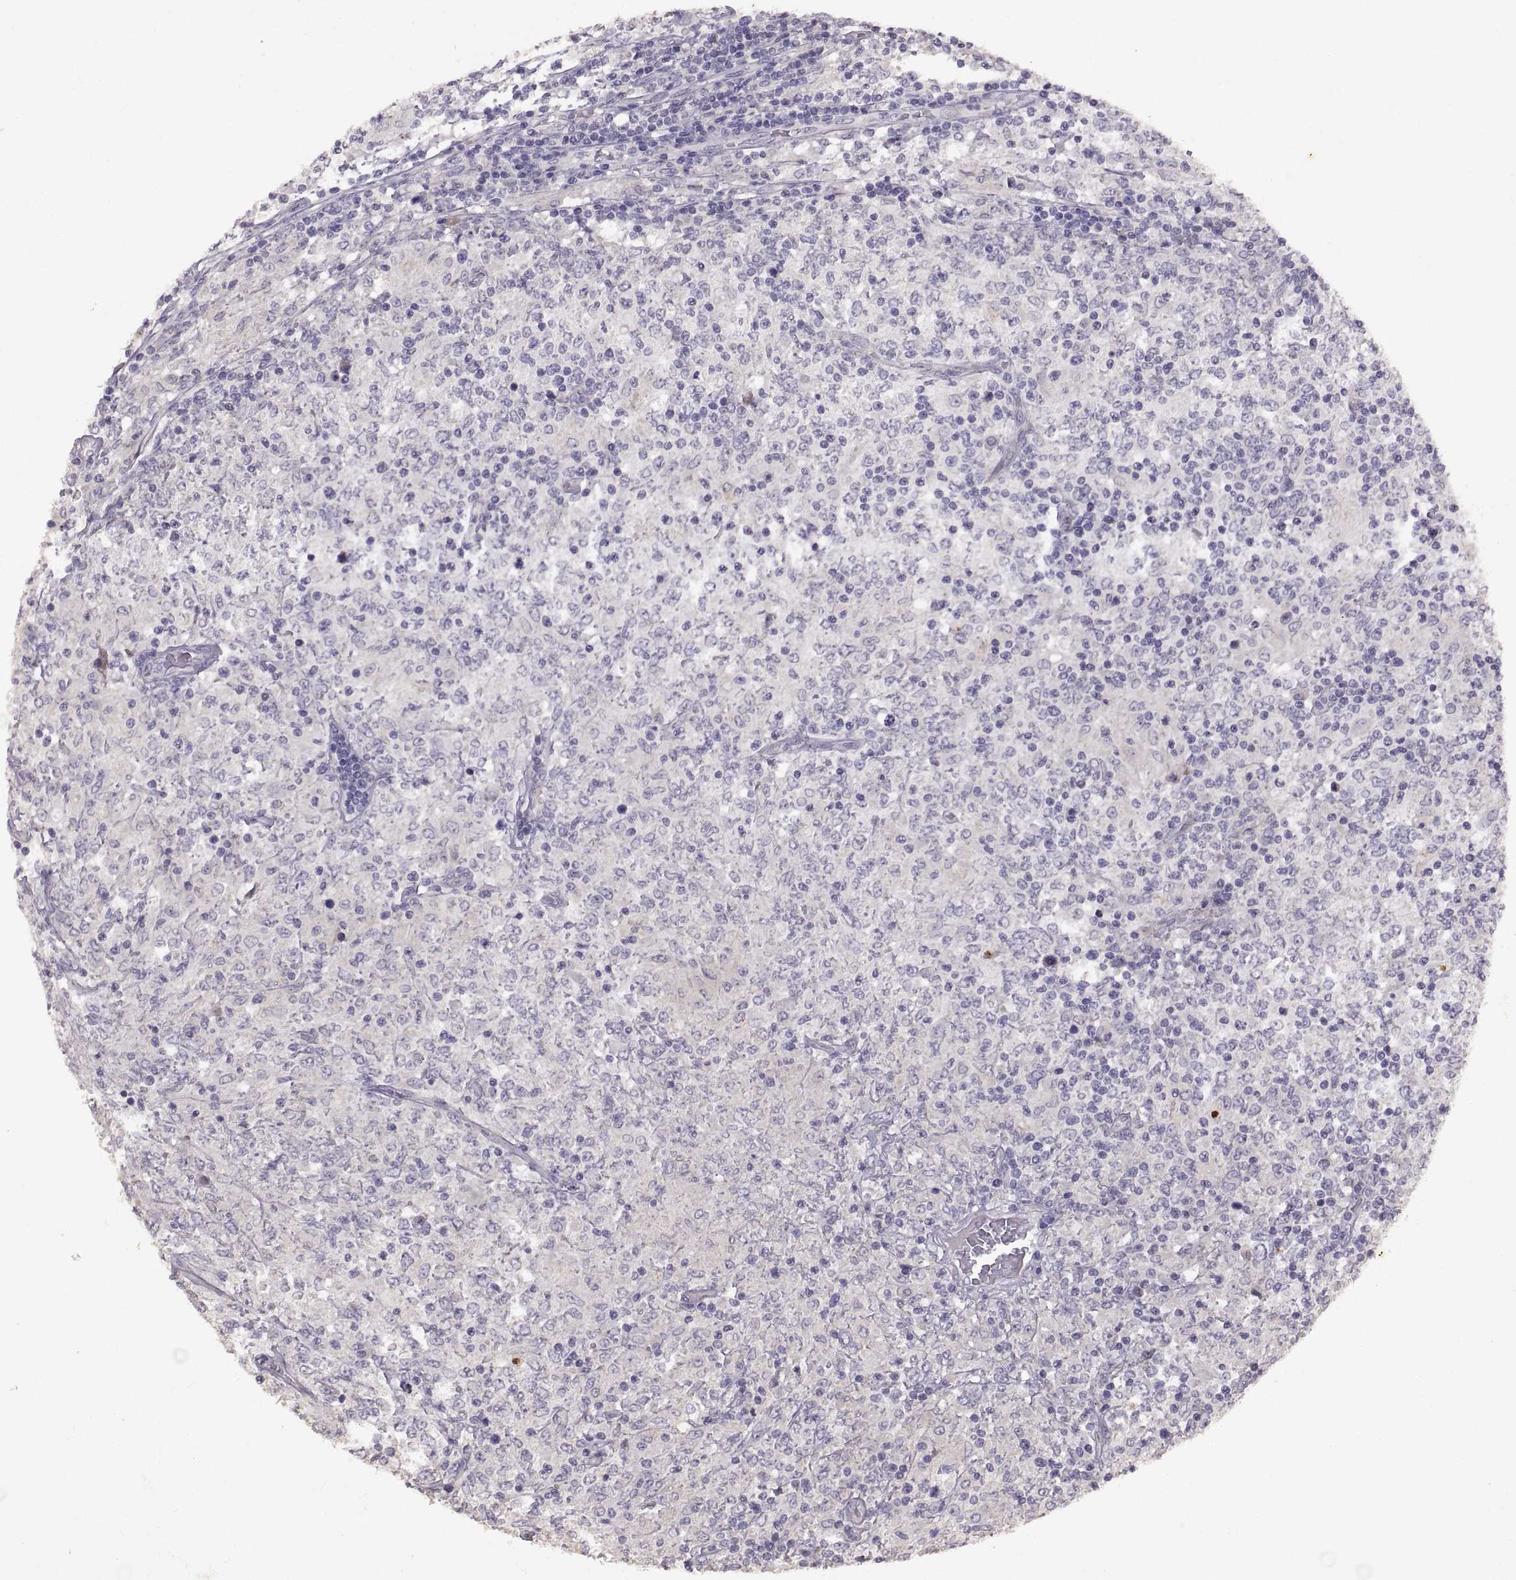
{"staining": {"intensity": "negative", "quantity": "none", "location": "none"}, "tissue": "lymphoma", "cell_type": "Tumor cells", "image_type": "cancer", "snomed": [{"axis": "morphology", "description": "Malignant lymphoma, non-Hodgkin's type, High grade"}, {"axis": "topography", "description": "Lymph node"}], "caption": "Tumor cells show no significant protein staining in malignant lymphoma, non-Hodgkin's type (high-grade).", "gene": "DEFB136", "patient": {"sex": "female", "age": 84}}